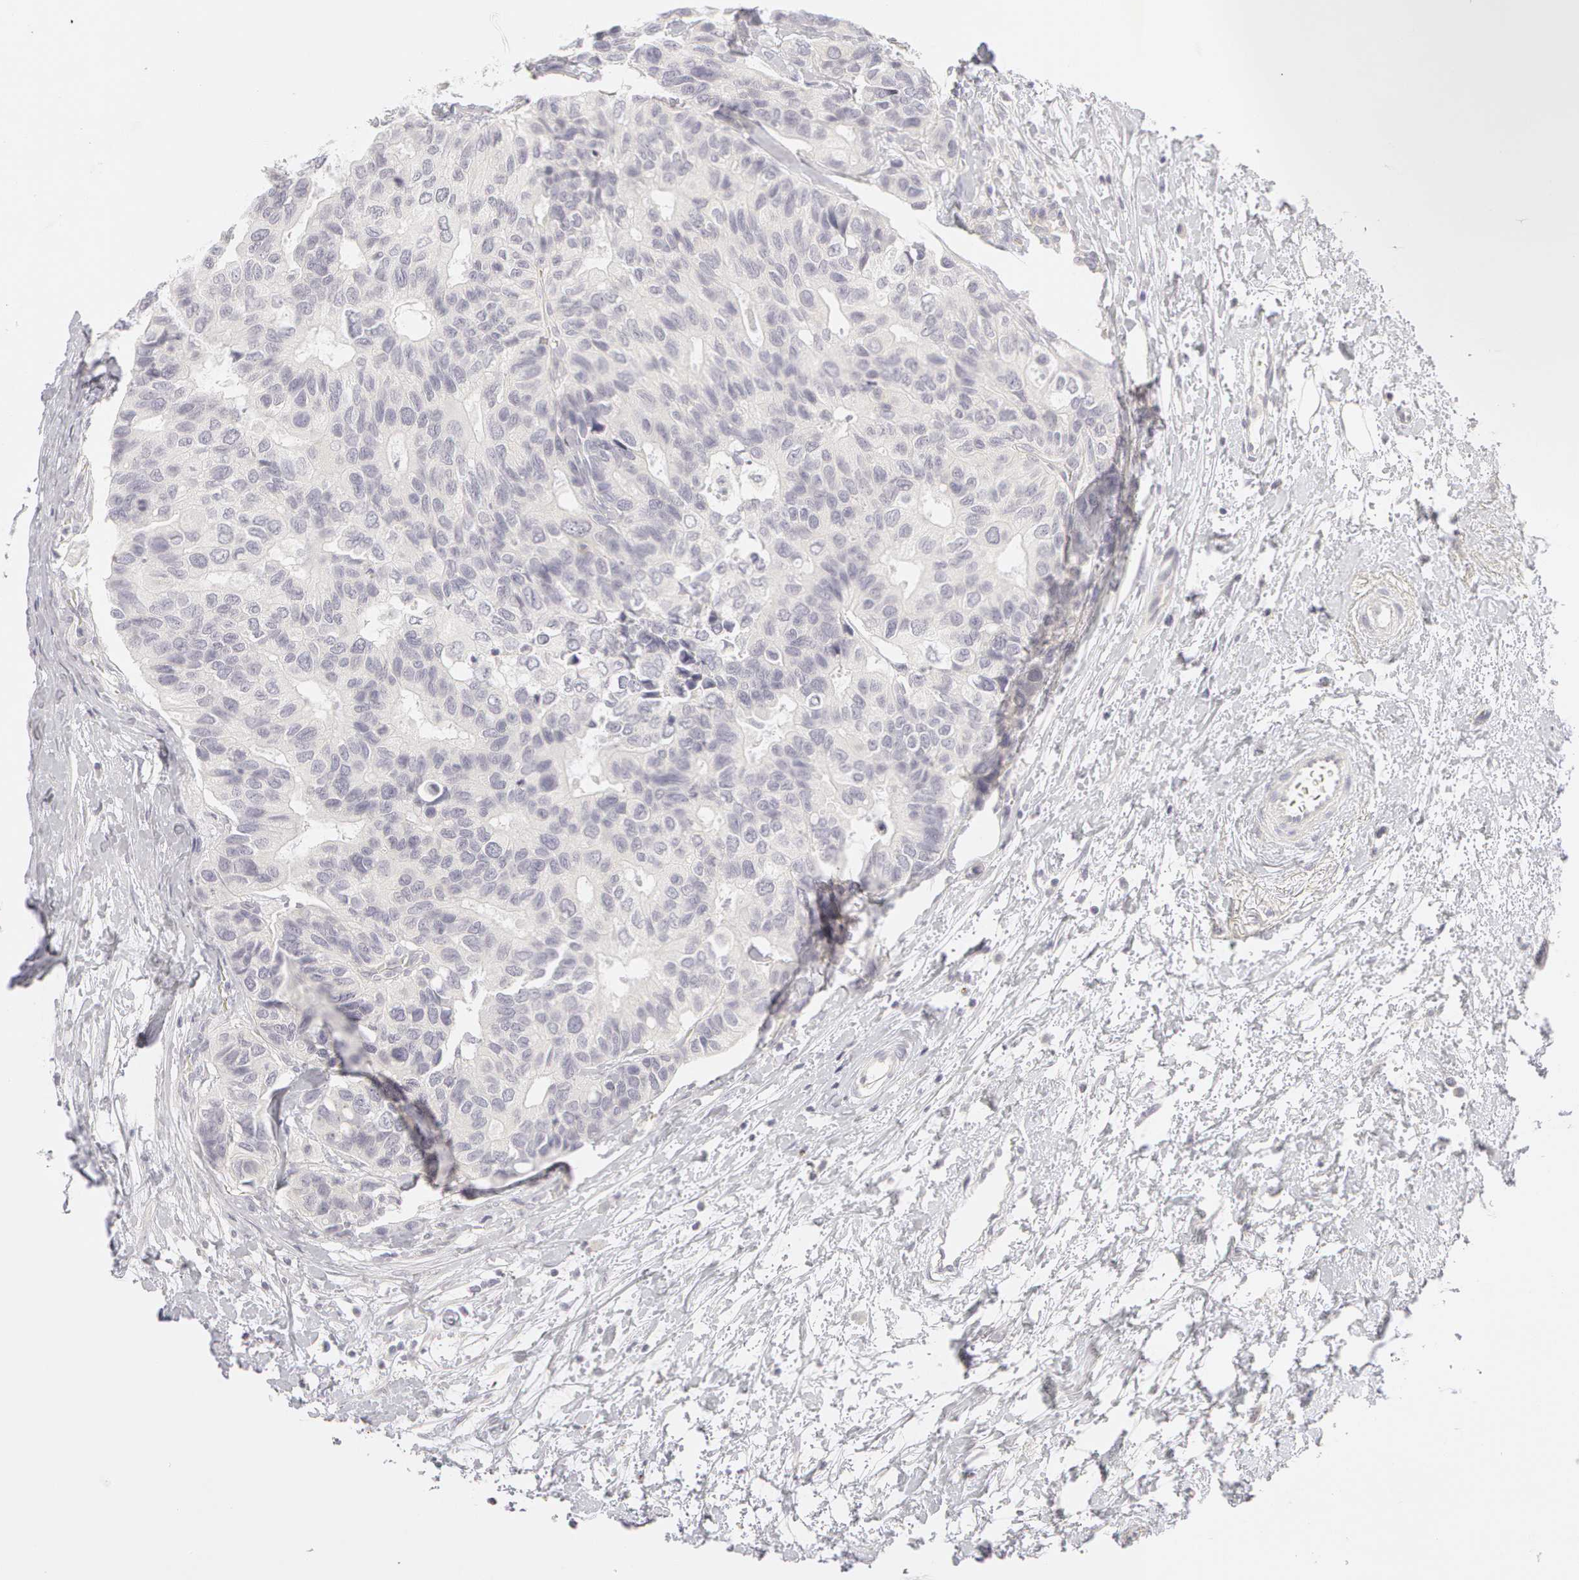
{"staining": {"intensity": "negative", "quantity": "none", "location": "none"}, "tissue": "breast cancer", "cell_type": "Tumor cells", "image_type": "cancer", "snomed": [{"axis": "morphology", "description": "Duct carcinoma"}, {"axis": "topography", "description": "Breast"}], "caption": "The immunohistochemistry (IHC) histopathology image has no significant expression in tumor cells of breast cancer (invasive ductal carcinoma) tissue. Nuclei are stained in blue.", "gene": "ABCB1", "patient": {"sex": "female", "age": 69}}